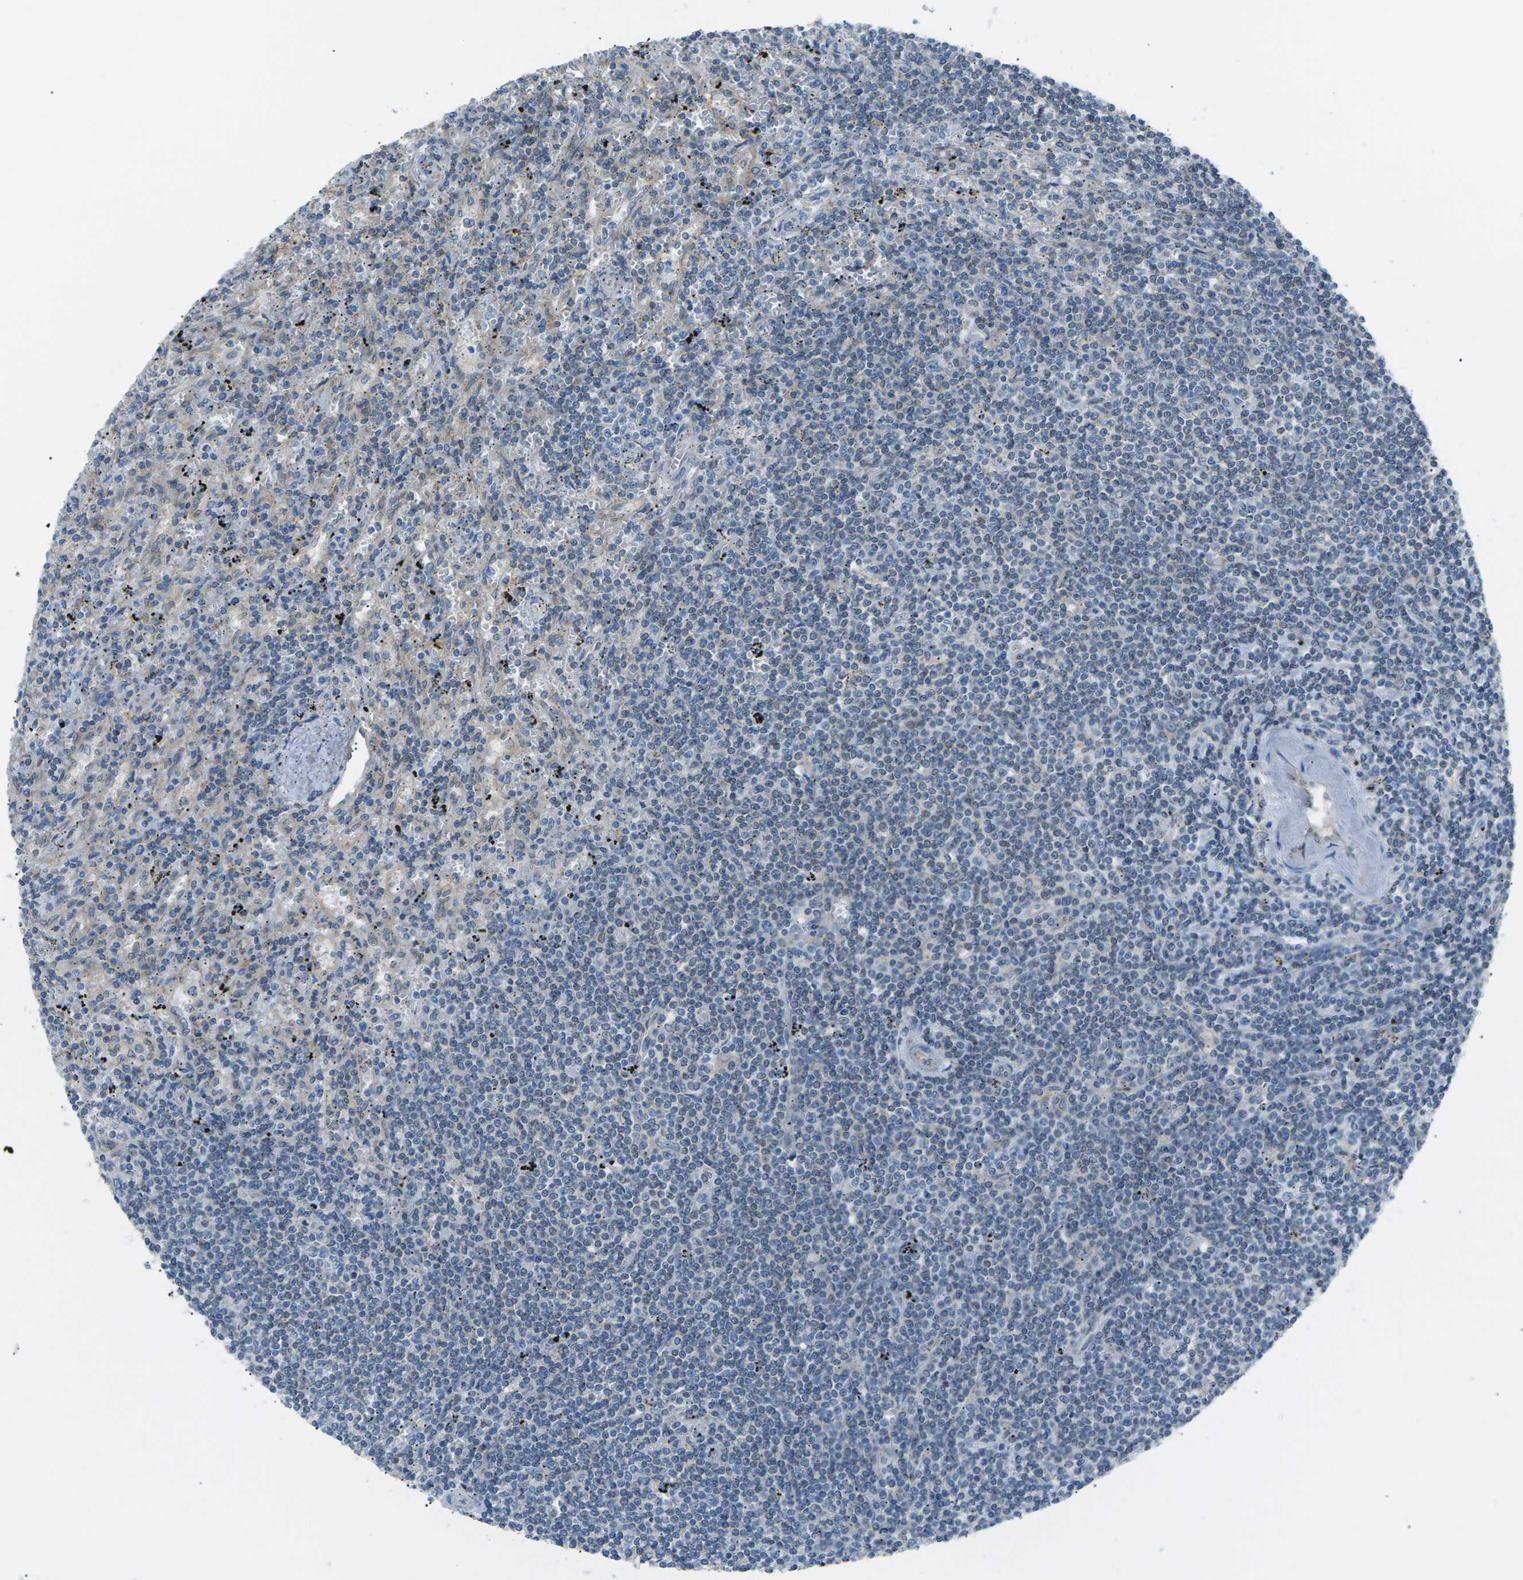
{"staining": {"intensity": "negative", "quantity": "none", "location": "none"}, "tissue": "lymphoma", "cell_type": "Tumor cells", "image_type": "cancer", "snomed": [{"axis": "morphology", "description": "Malignant lymphoma, non-Hodgkin's type, Low grade"}, {"axis": "topography", "description": "Spleen"}], "caption": "A micrograph of human lymphoma is negative for staining in tumor cells. (DAB immunohistochemistry (IHC) visualized using brightfield microscopy, high magnification).", "gene": "ZDHHC24", "patient": {"sex": "male", "age": 76}}